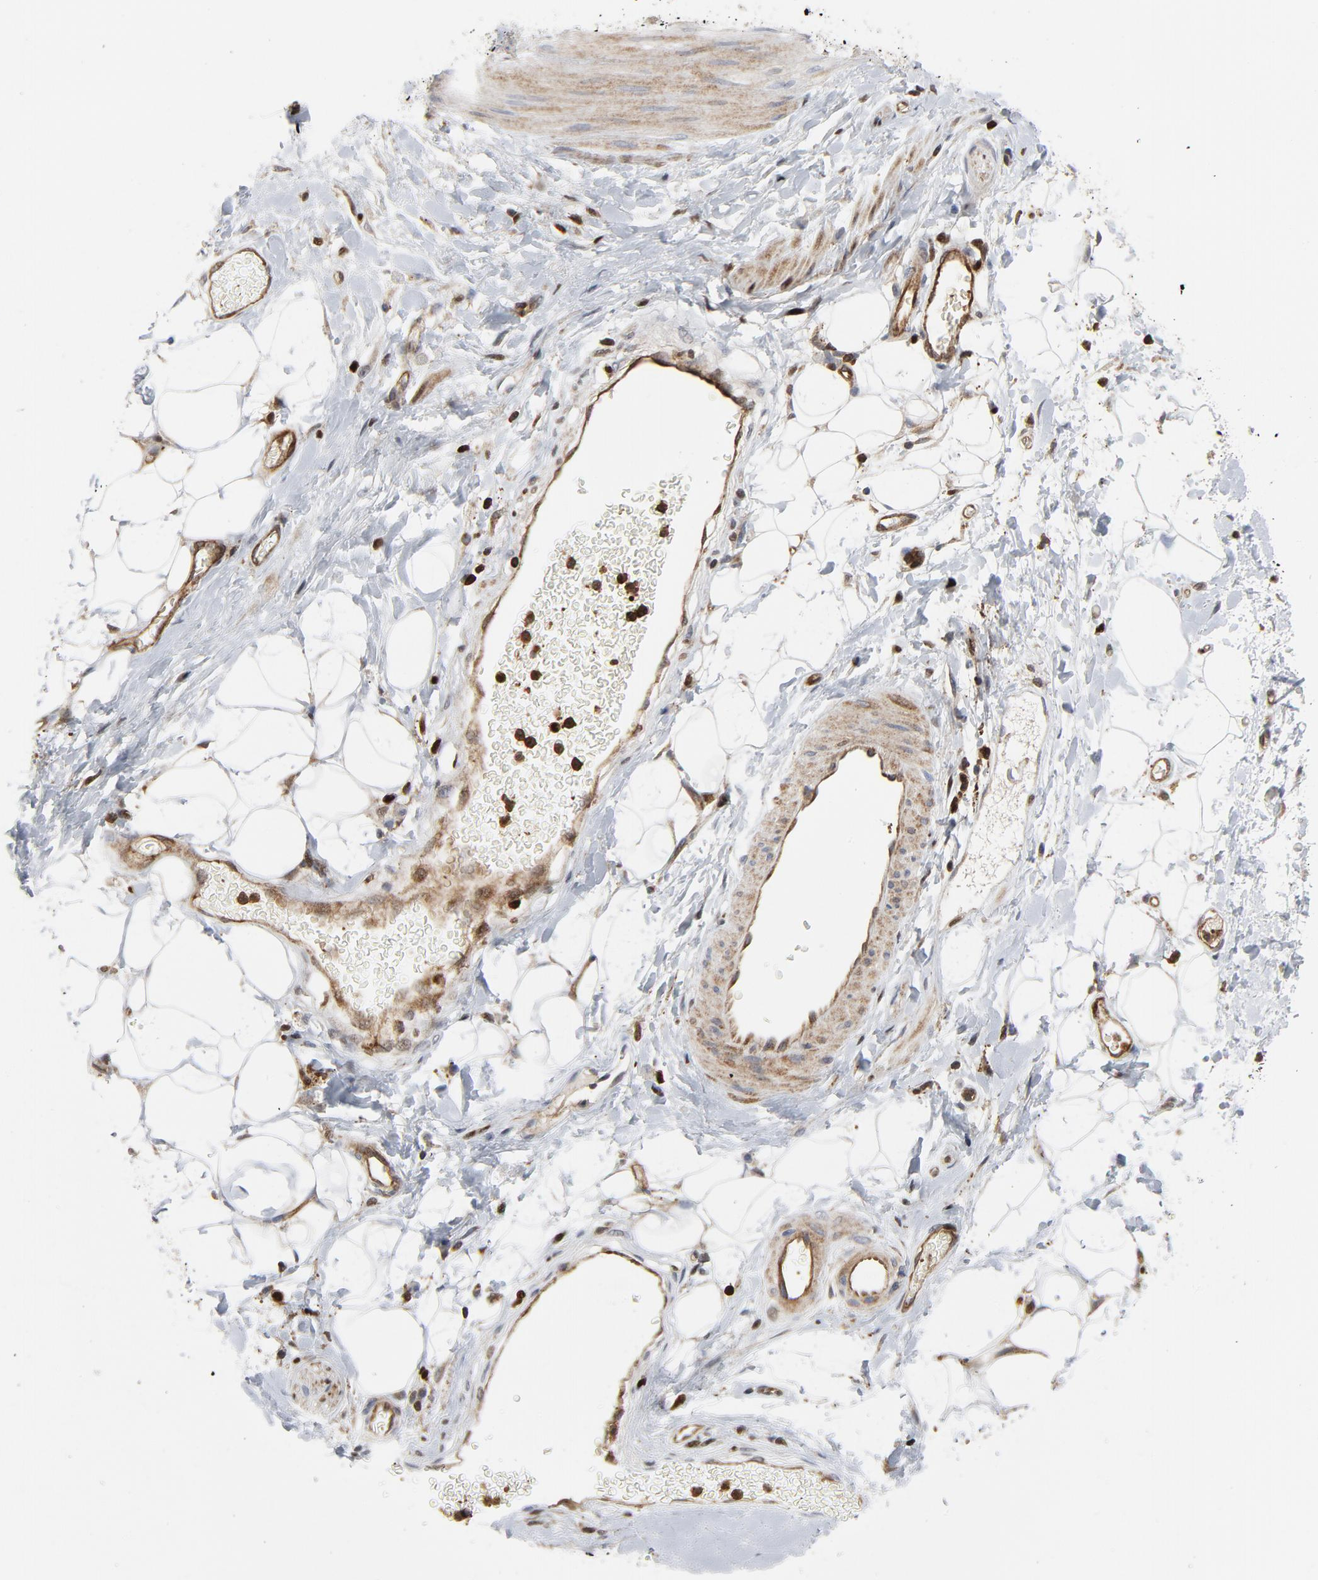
{"staining": {"intensity": "moderate", "quantity": "25%-75%", "location": "cytoplasmic/membranous"}, "tissue": "adipose tissue", "cell_type": "Adipocytes", "image_type": "normal", "snomed": [{"axis": "morphology", "description": "Normal tissue, NOS"}, {"axis": "morphology", "description": "Urothelial carcinoma, High grade"}, {"axis": "topography", "description": "Vascular tissue"}, {"axis": "topography", "description": "Urinary bladder"}], "caption": "Adipose tissue stained for a protein (brown) reveals moderate cytoplasmic/membranous positive staining in about 25%-75% of adipocytes.", "gene": "YES1", "patient": {"sex": "female", "age": 56}}